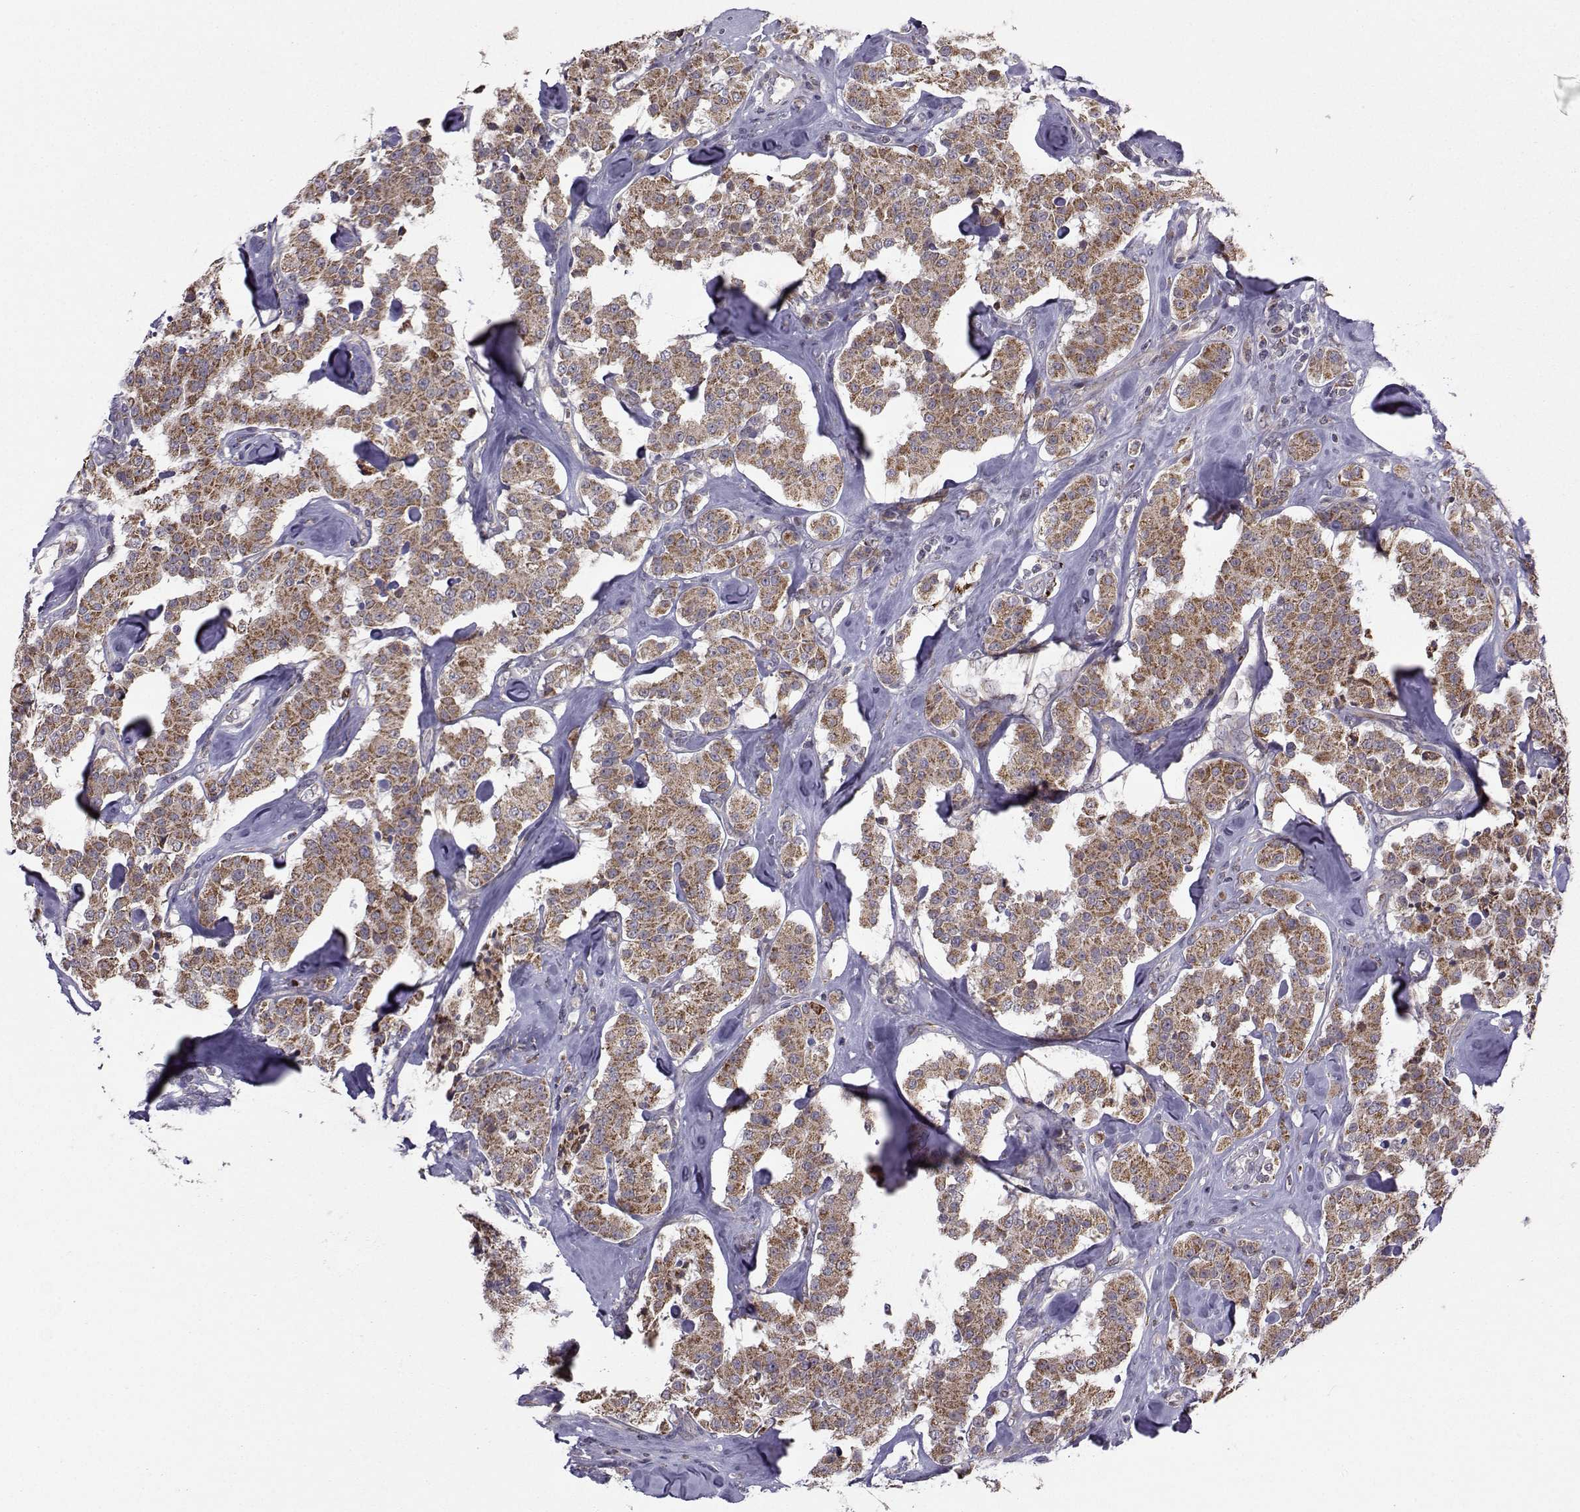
{"staining": {"intensity": "moderate", "quantity": ">75%", "location": "cytoplasmic/membranous"}, "tissue": "carcinoid", "cell_type": "Tumor cells", "image_type": "cancer", "snomed": [{"axis": "morphology", "description": "Carcinoid, malignant, NOS"}, {"axis": "topography", "description": "Pancreas"}], "caption": "The micrograph displays staining of carcinoid, revealing moderate cytoplasmic/membranous protein expression (brown color) within tumor cells.", "gene": "NECAB3", "patient": {"sex": "male", "age": 41}}